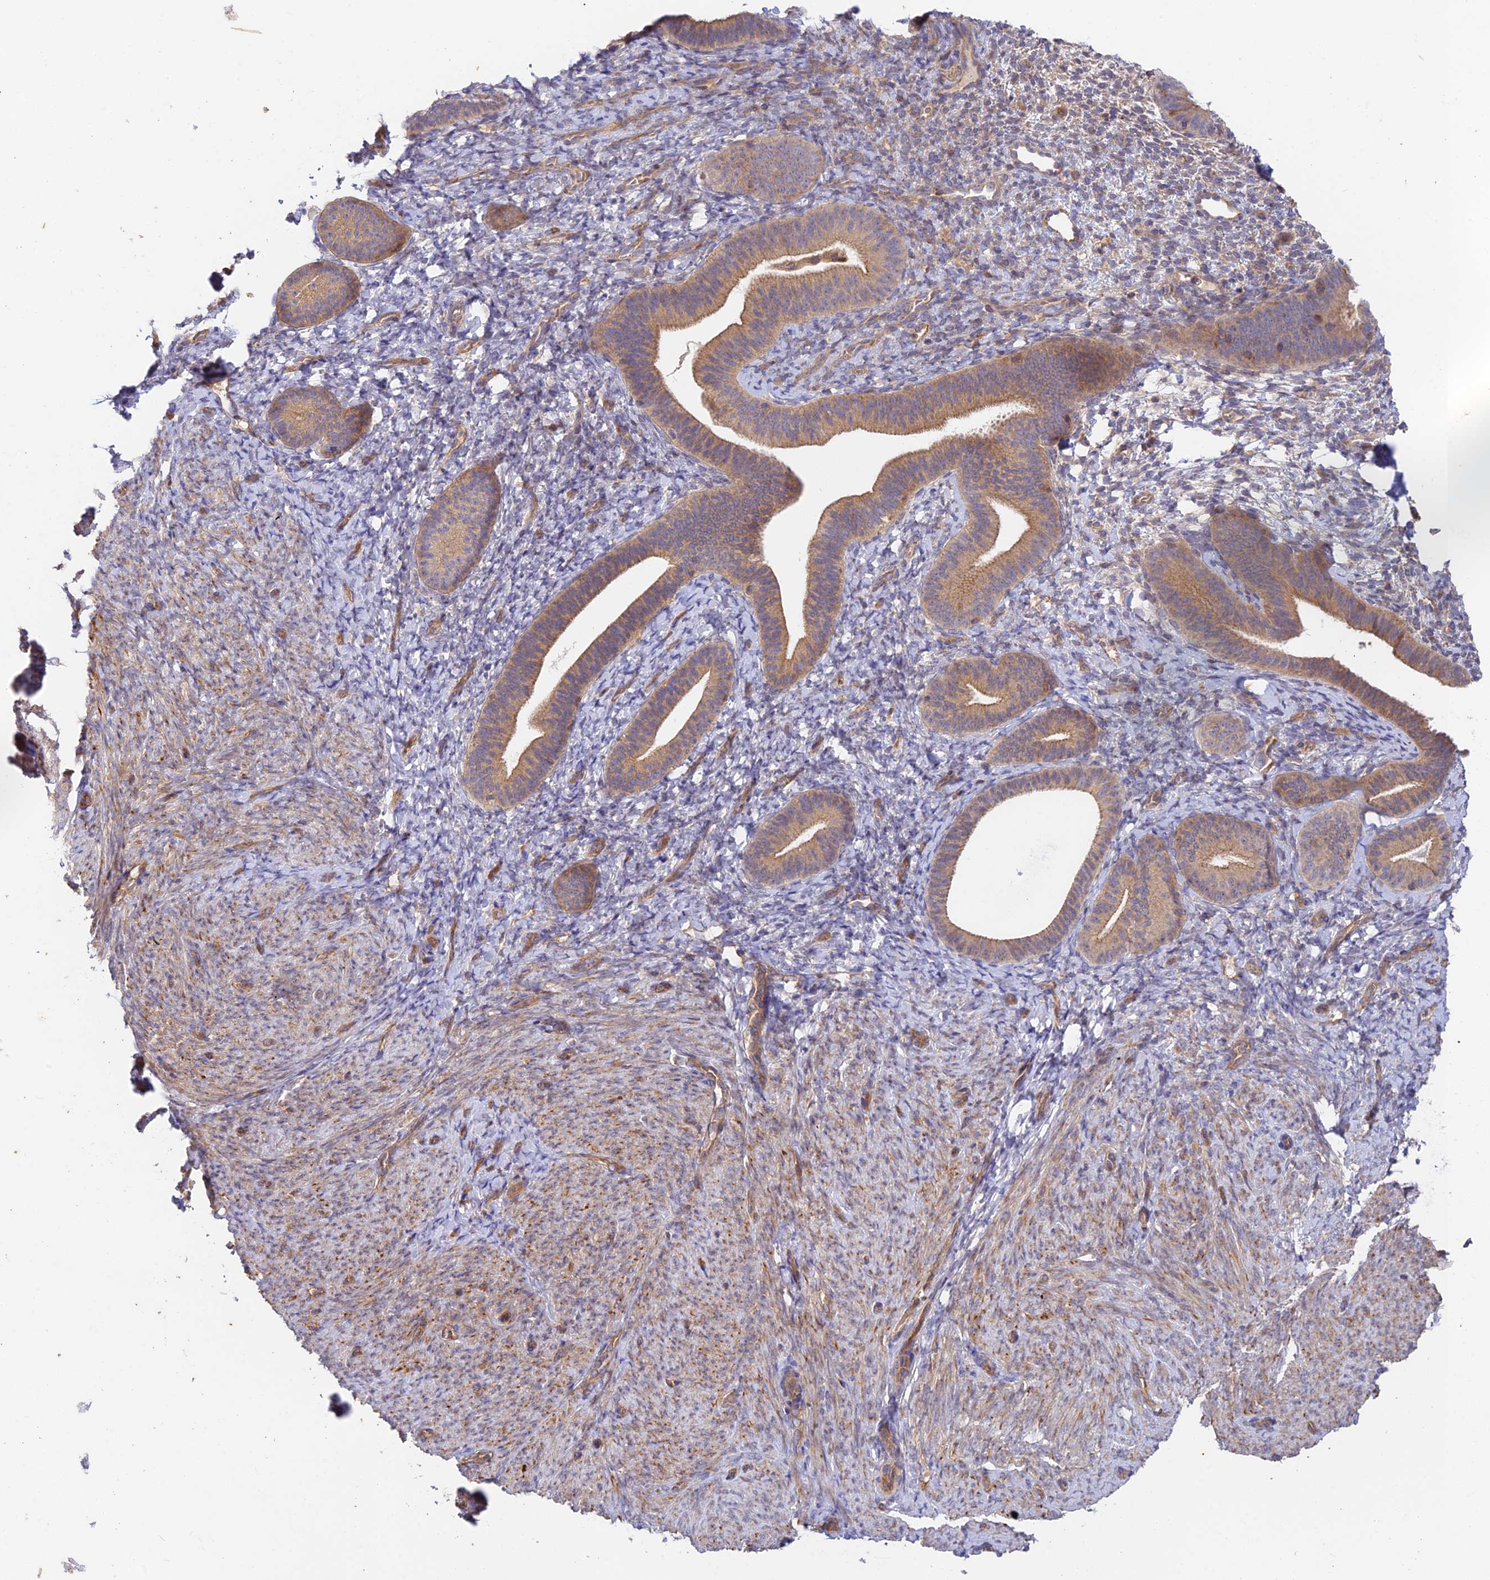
{"staining": {"intensity": "negative", "quantity": "none", "location": "none"}, "tissue": "endometrium", "cell_type": "Cells in endometrial stroma", "image_type": "normal", "snomed": [{"axis": "morphology", "description": "Normal tissue, NOS"}, {"axis": "topography", "description": "Endometrium"}], "caption": "Human endometrium stained for a protein using immunohistochemistry displays no positivity in cells in endometrial stroma.", "gene": "MYO9A", "patient": {"sex": "female", "age": 65}}